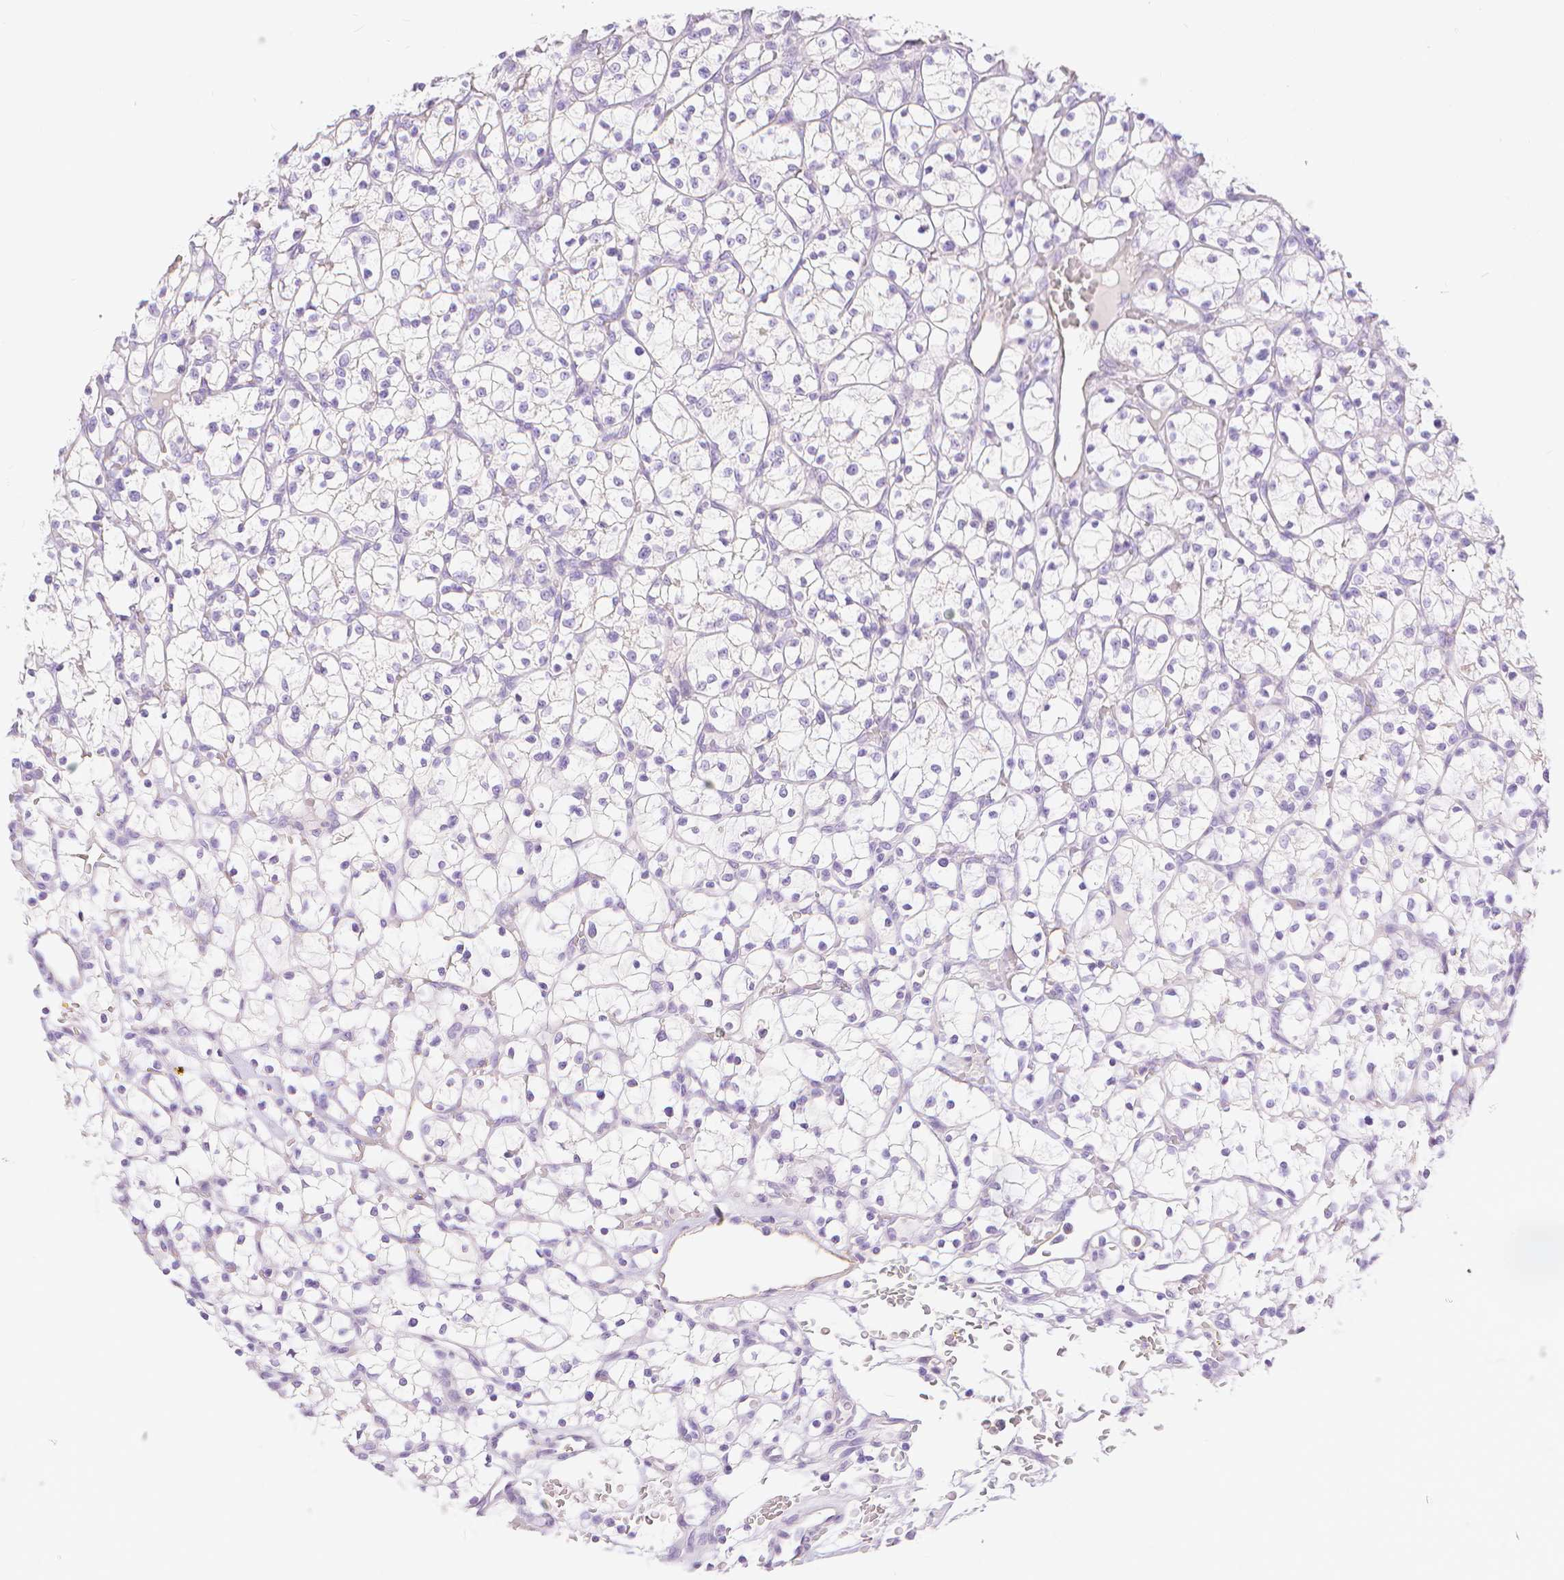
{"staining": {"intensity": "negative", "quantity": "none", "location": "none"}, "tissue": "renal cancer", "cell_type": "Tumor cells", "image_type": "cancer", "snomed": [{"axis": "morphology", "description": "Adenocarcinoma, NOS"}, {"axis": "topography", "description": "Kidney"}], "caption": "IHC micrograph of human renal cancer stained for a protein (brown), which exhibits no positivity in tumor cells.", "gene": "SLC27A5", "patient": {"sex": "female", "age": 64}}